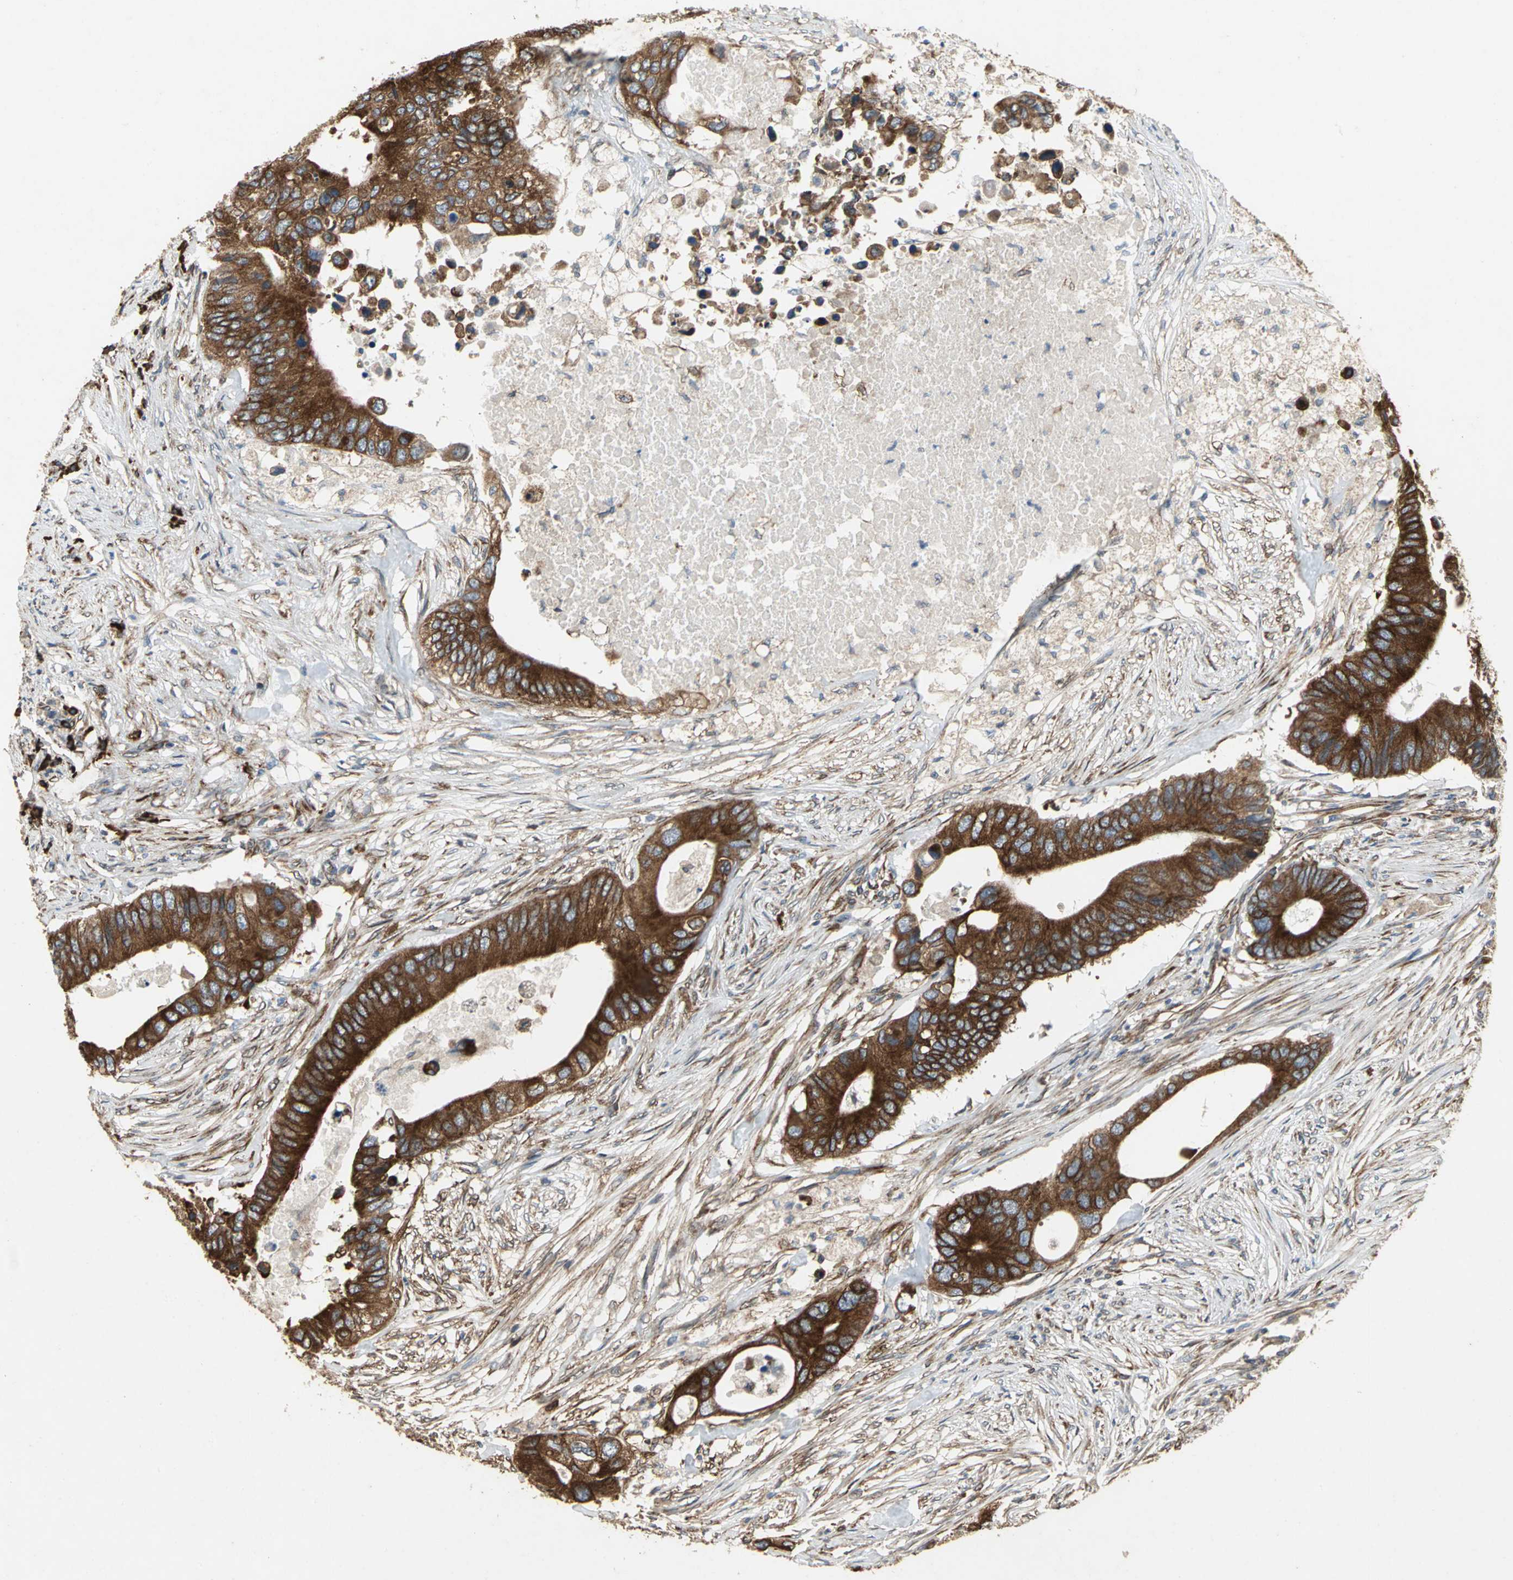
{"staining": {"intensity": "strong", "quantity": ">75%", "location": "cytoplasmic/membranous"}, "tissue": "colorectal cancer", "cell_type": "Tumor cells", "image_type": "cancer", "snomed": [{"axis": "morphology", "description": "Adenocarcinoma, NOS"}, {"axis": "topography", "description": "Colon"}], "caption": "IHC of colorectal cancer (adenocarcinoma) demonstrates high levels of strong cytoplasmic/membranous positivity in approximately >75% of tumor cells.", "gene": "SYVN1", "patient": {"sex": "male", "age": 71}}